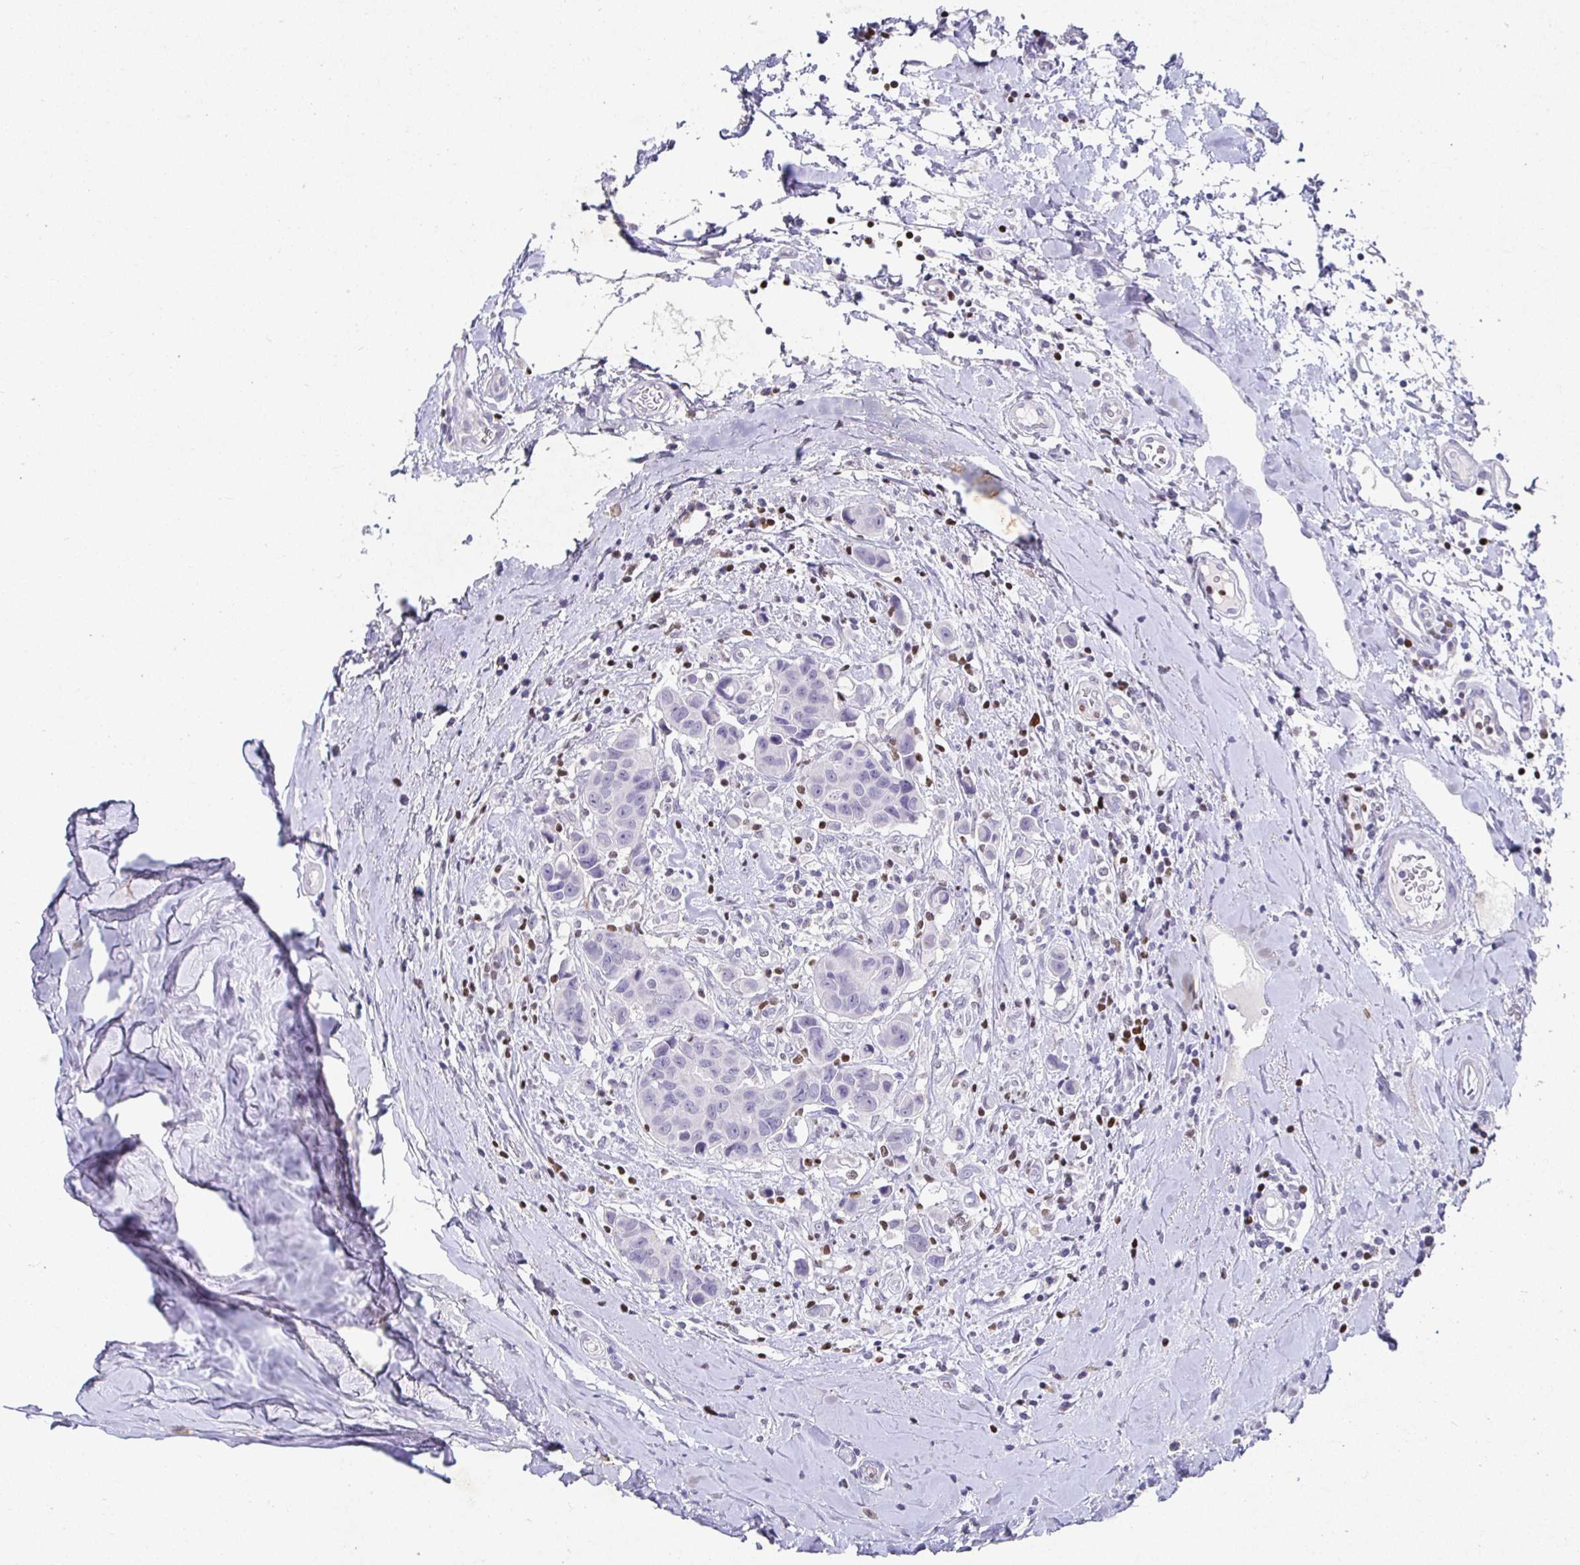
{"staining": {"intensity": "negative", "quantity": "none", "location": "none"}, "tissue": "breast cancer", "cell_type": "Tumor cells", "image_type": "cancer", "snomed": [{"axis": "morphology", "description": "Duct carcinoma"}, {"axis": "topography", "description": "Breast"}], "caption": "There is no significant staining in tumor cells of infiltrating ductal carcinoma (breast). (Brightfield microscopy of DAB IHC at high magnification).", "gene": "SATB1", "patient": {"sex": "female", "age": 24}}